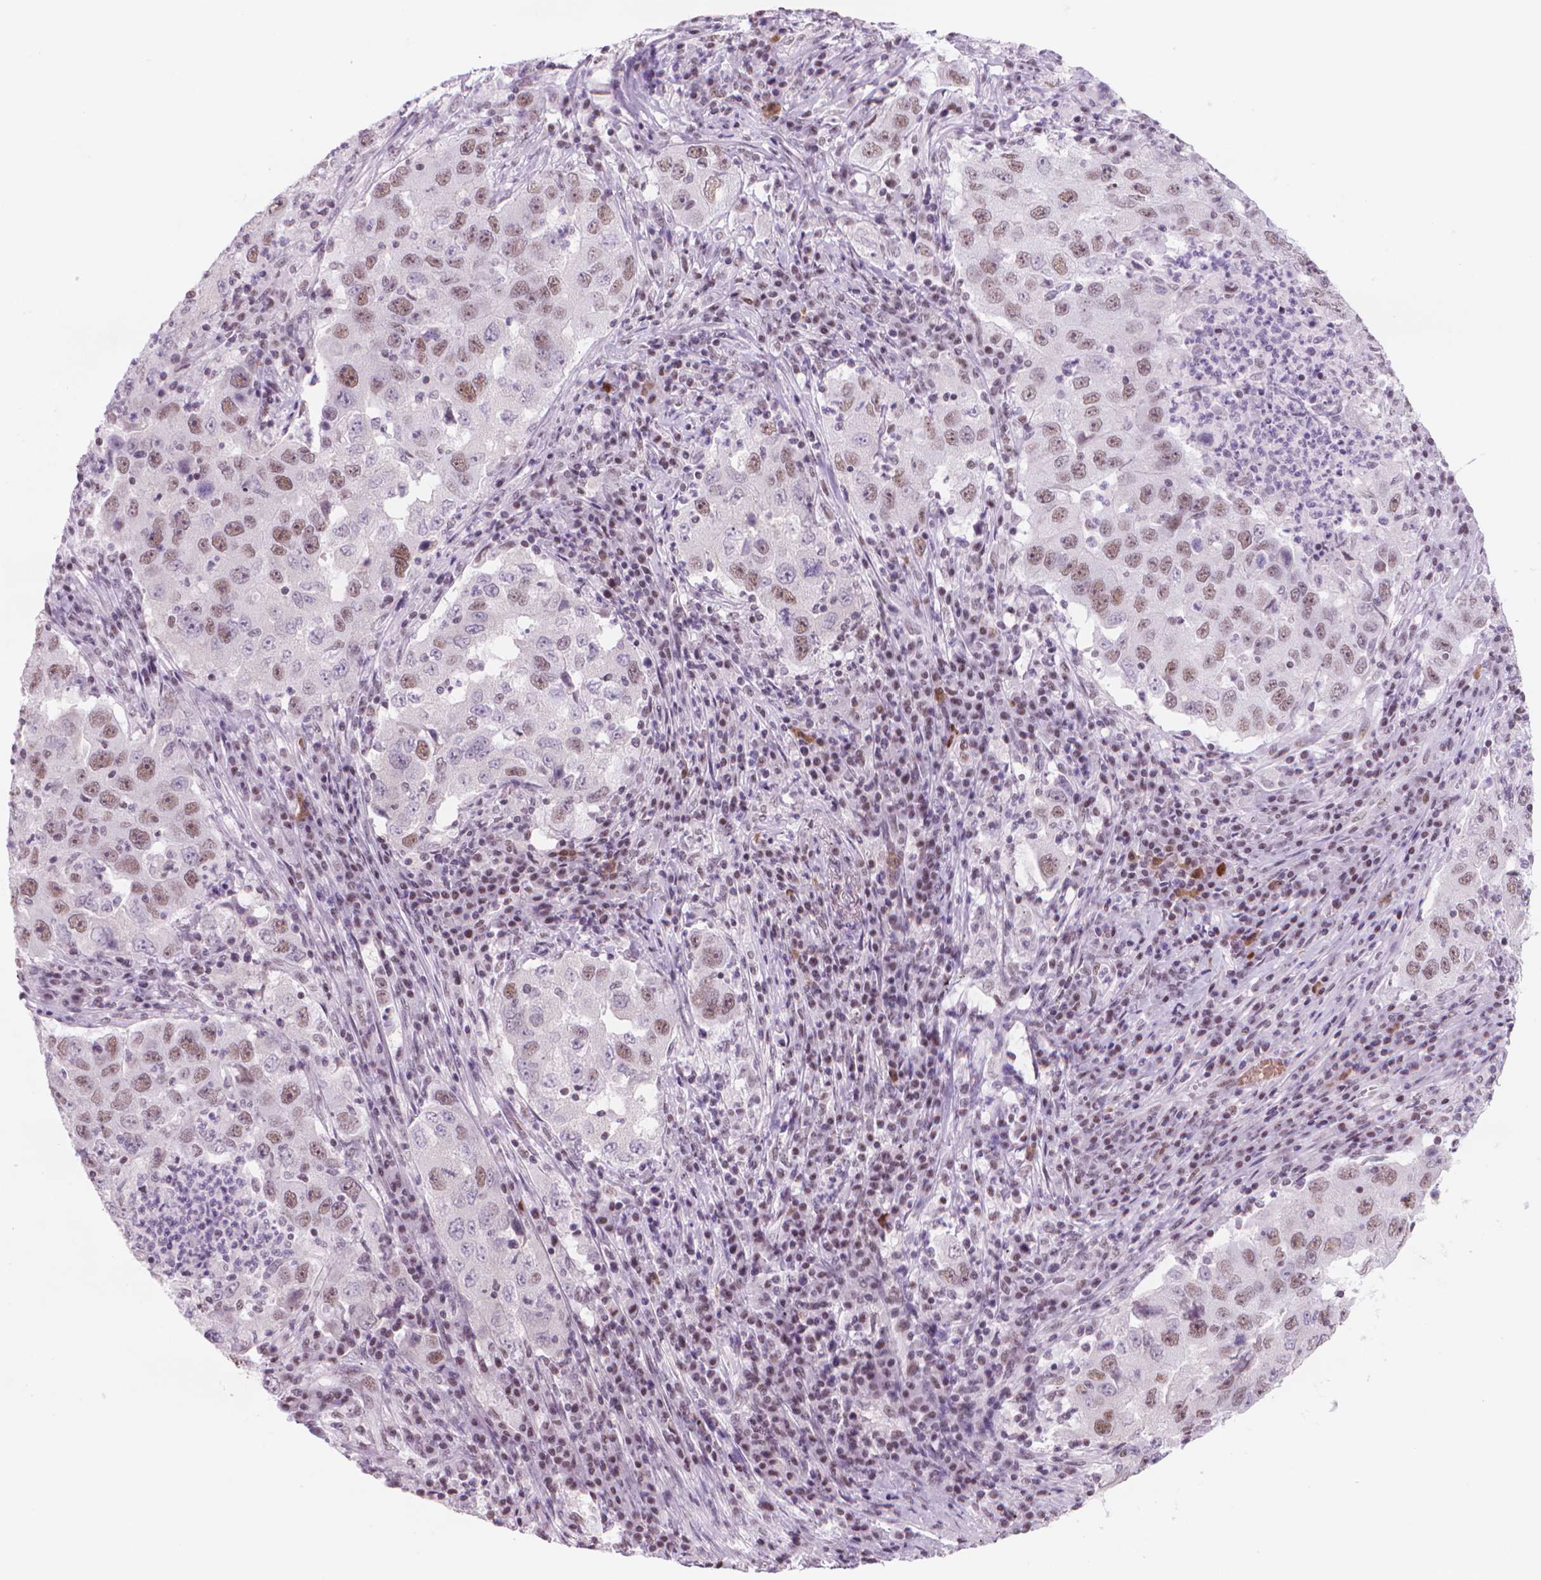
{"staining": {"intensity": "moderate", "quantity": "25%-75%", "location": "nuclear"}, "tissue": "lung cancer", "cell_type": "Tumor cells", "image_type": "cancer", "snomed": [{"axis": "morphology", "description": "Adenocarcinoma, NOS"}, {"axis": "topography", "description": "Lung"}], "caption": "Tumor cells demonstrate medium levels of moderate nuclear expression in about 25%-75% of cells in human lung cancer (adenocarcinoma).", "gene": "POLR3D", "patient": {"sex": "male", "age": 73}}